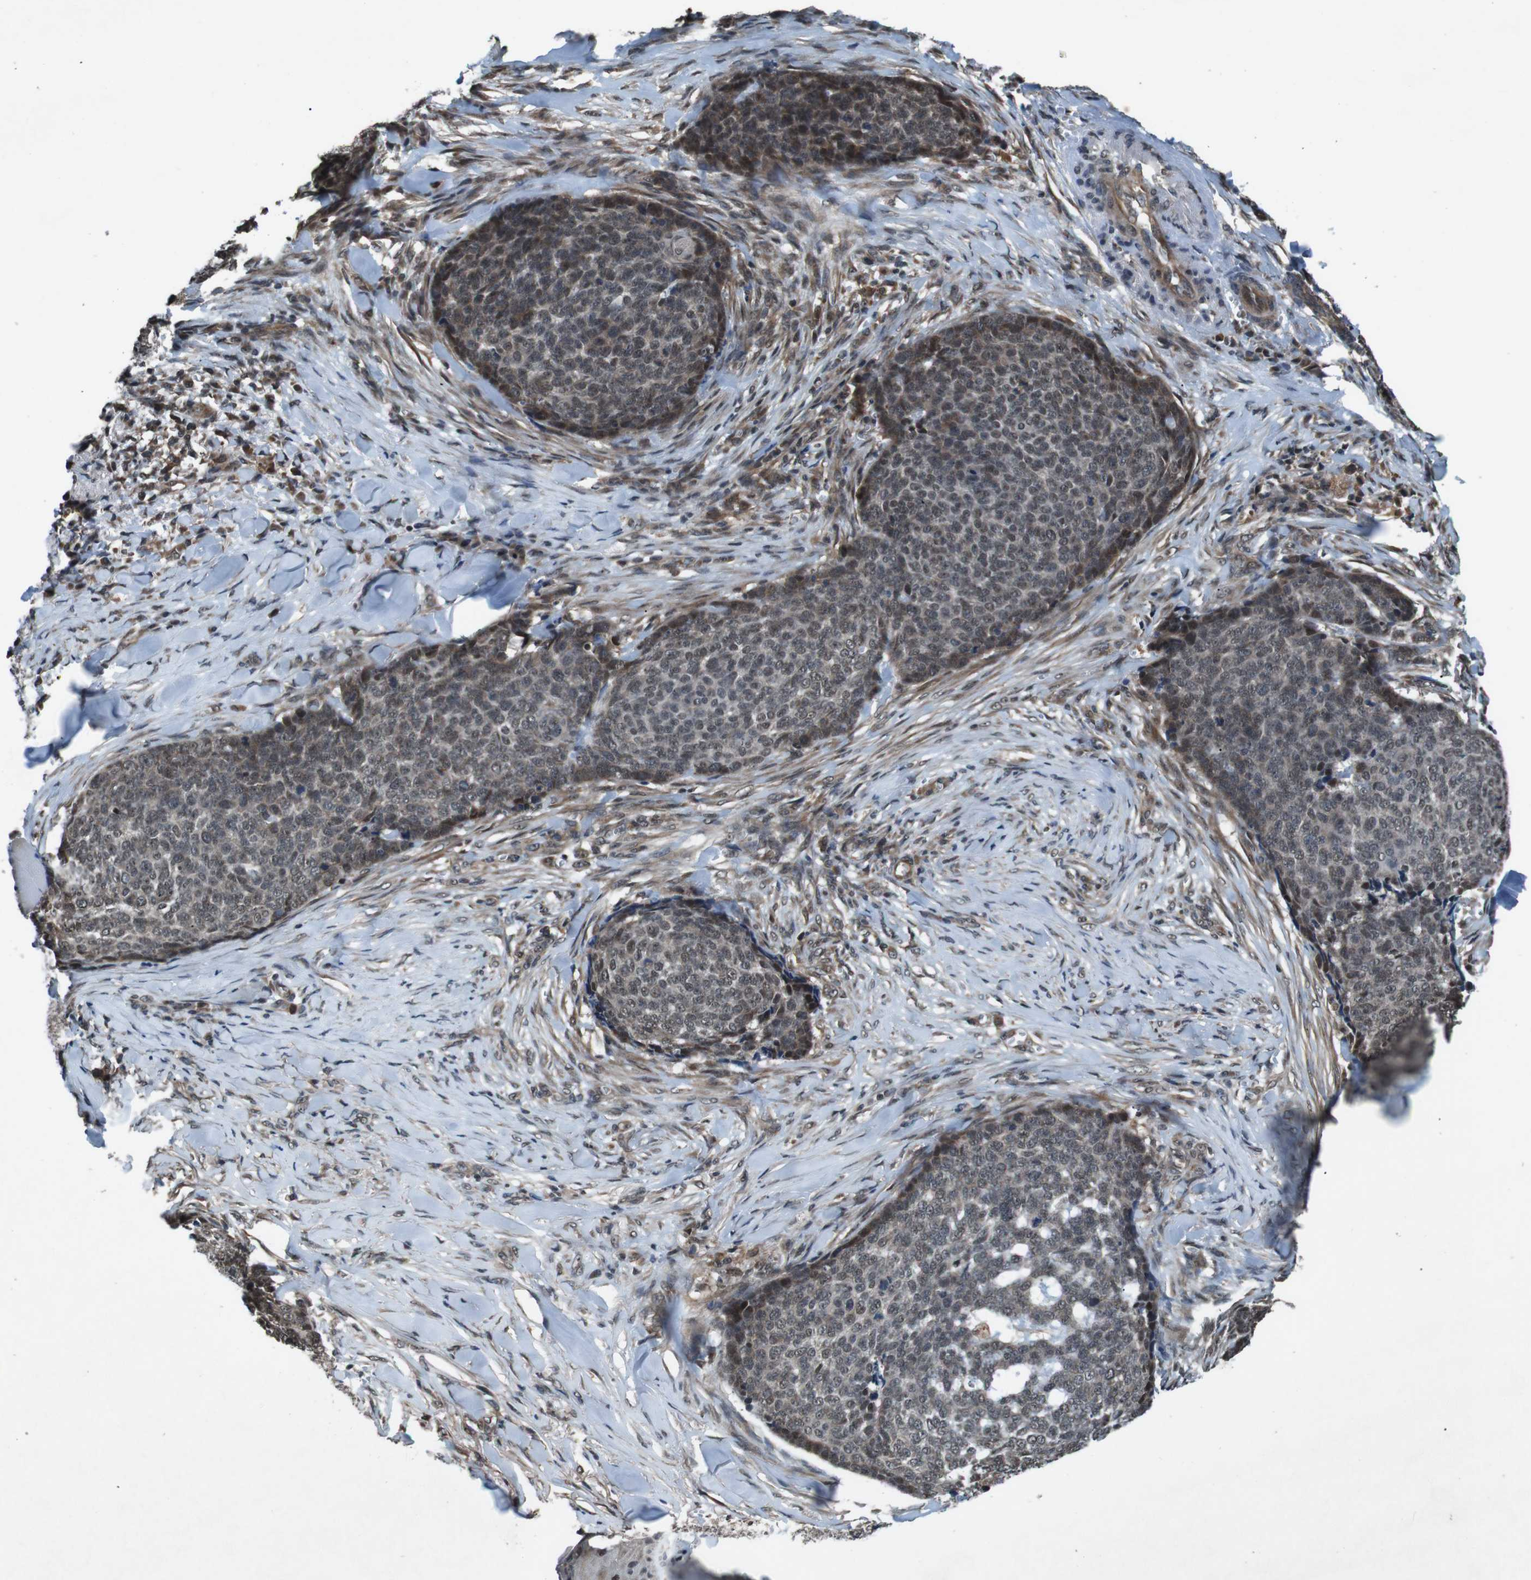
{"staining": {"intensity": "weak", "quantity": "25%-75%", "location": "nuclear"}, "tissue": "skin cancer", "cell_type": "Tumor cells", "image_type": "cancer", "snomed": [{"axis": "morphology", "description": "Basal cell carcinoma"}, {"axis": "topography", "description": "Skin"}], "caption": "The photomicrograph reveals immunohistochemical staining of skin cancer. There is weak nuclear positivity is identified in approximately 25%-75% of tumor cells.", "gene": "SOCS1", "patient": {"sex": "male", "age": 84}}